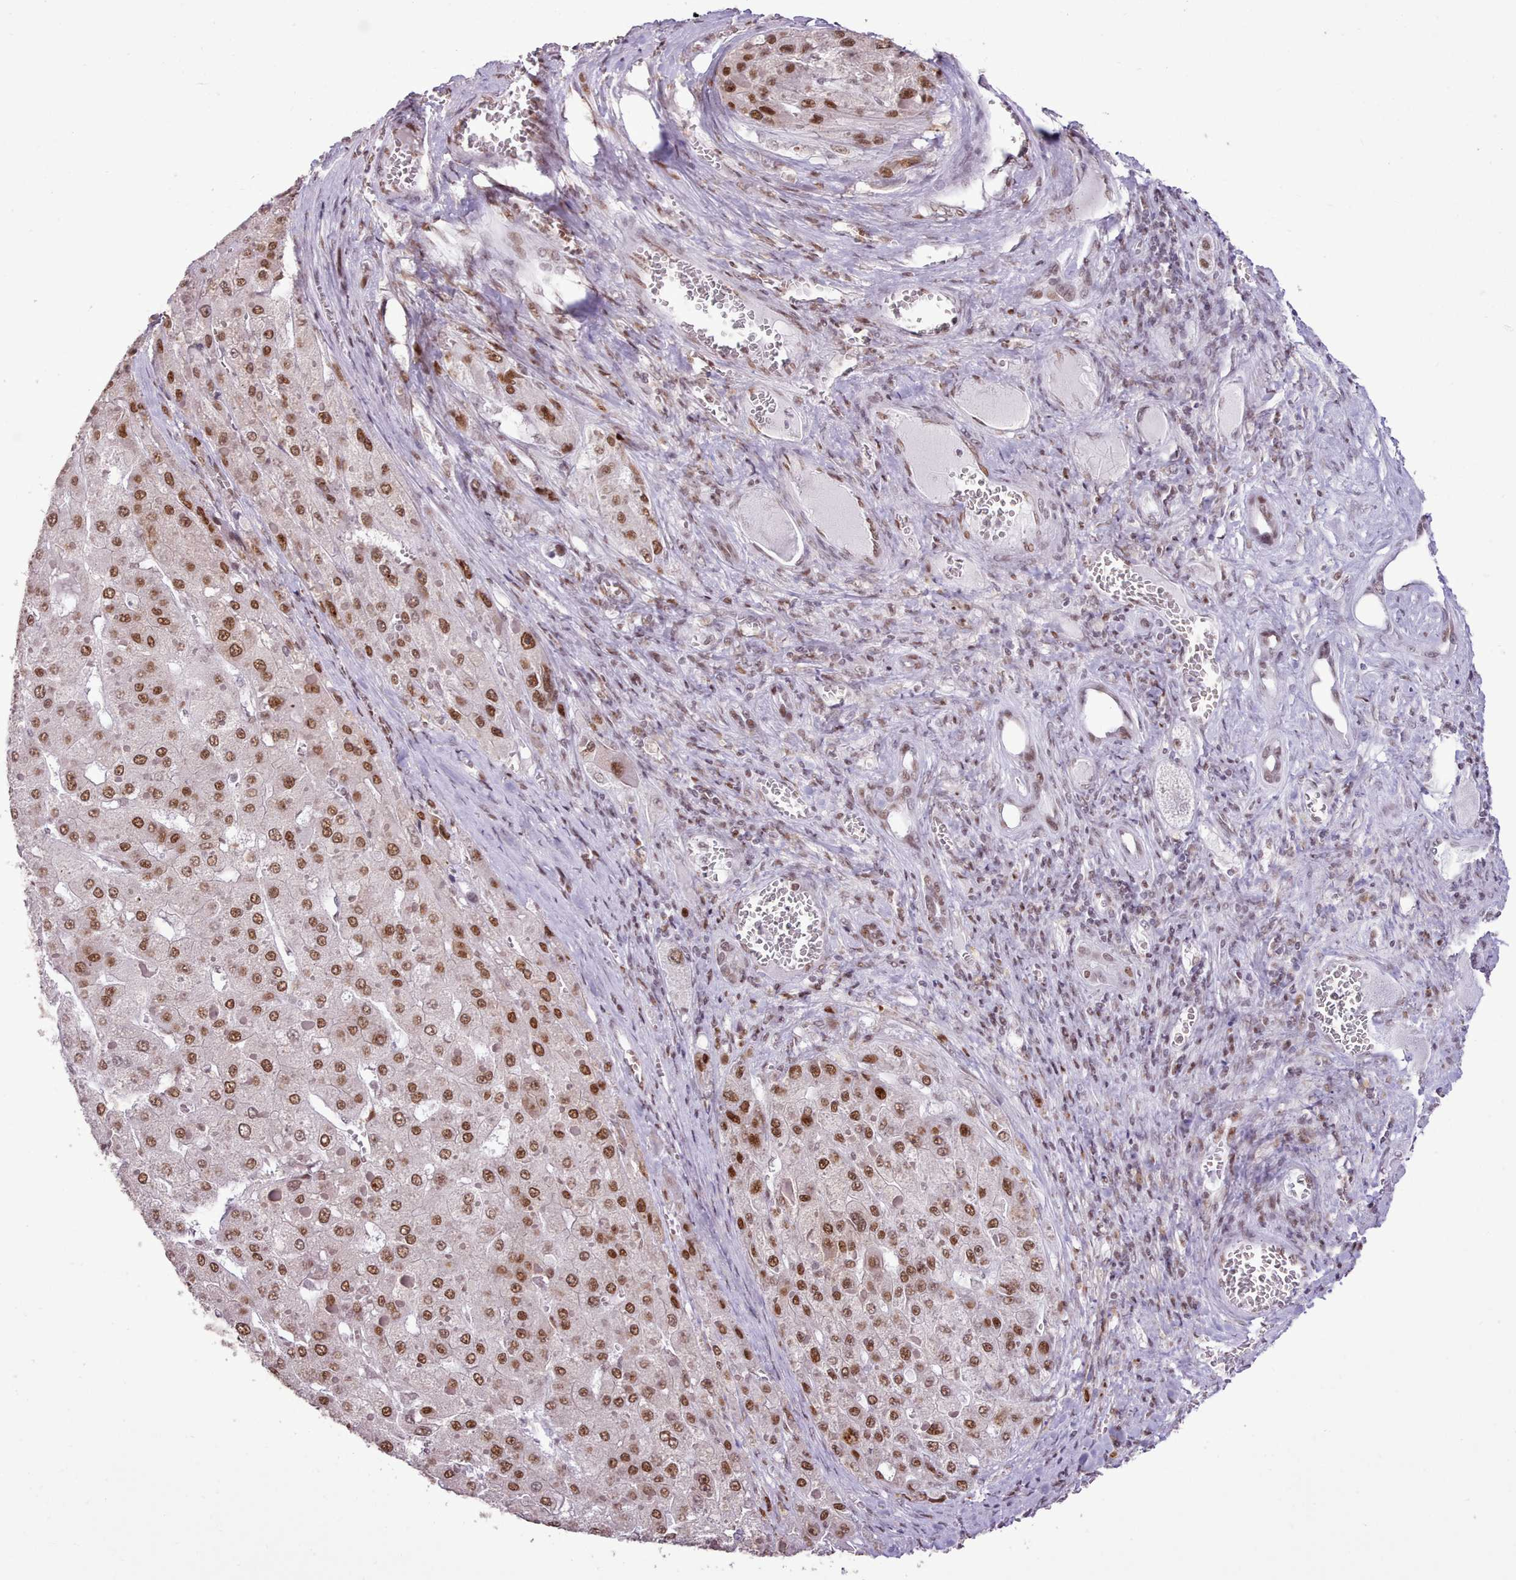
{"staining": {"intensity": "moderate", "quantity": ">75%", "location": "nuclear"}, "tissue": "liver cancer", "cell_type": "Tumor cells", "image_type": "cancer", "snomed": [{"axis": "morphology", "description": "Carcinoma, Hepatocellular, NOS"}, {"axis": "topography", "description": "Liver"}], "caption": "The image exhibits staining of liver hepatocellular carcinoma, revealing moderate nuclear protein expression (brown color) within tumor cells.", "gene": "TAF15", "patient": {"sex": "female", "age": 73}}